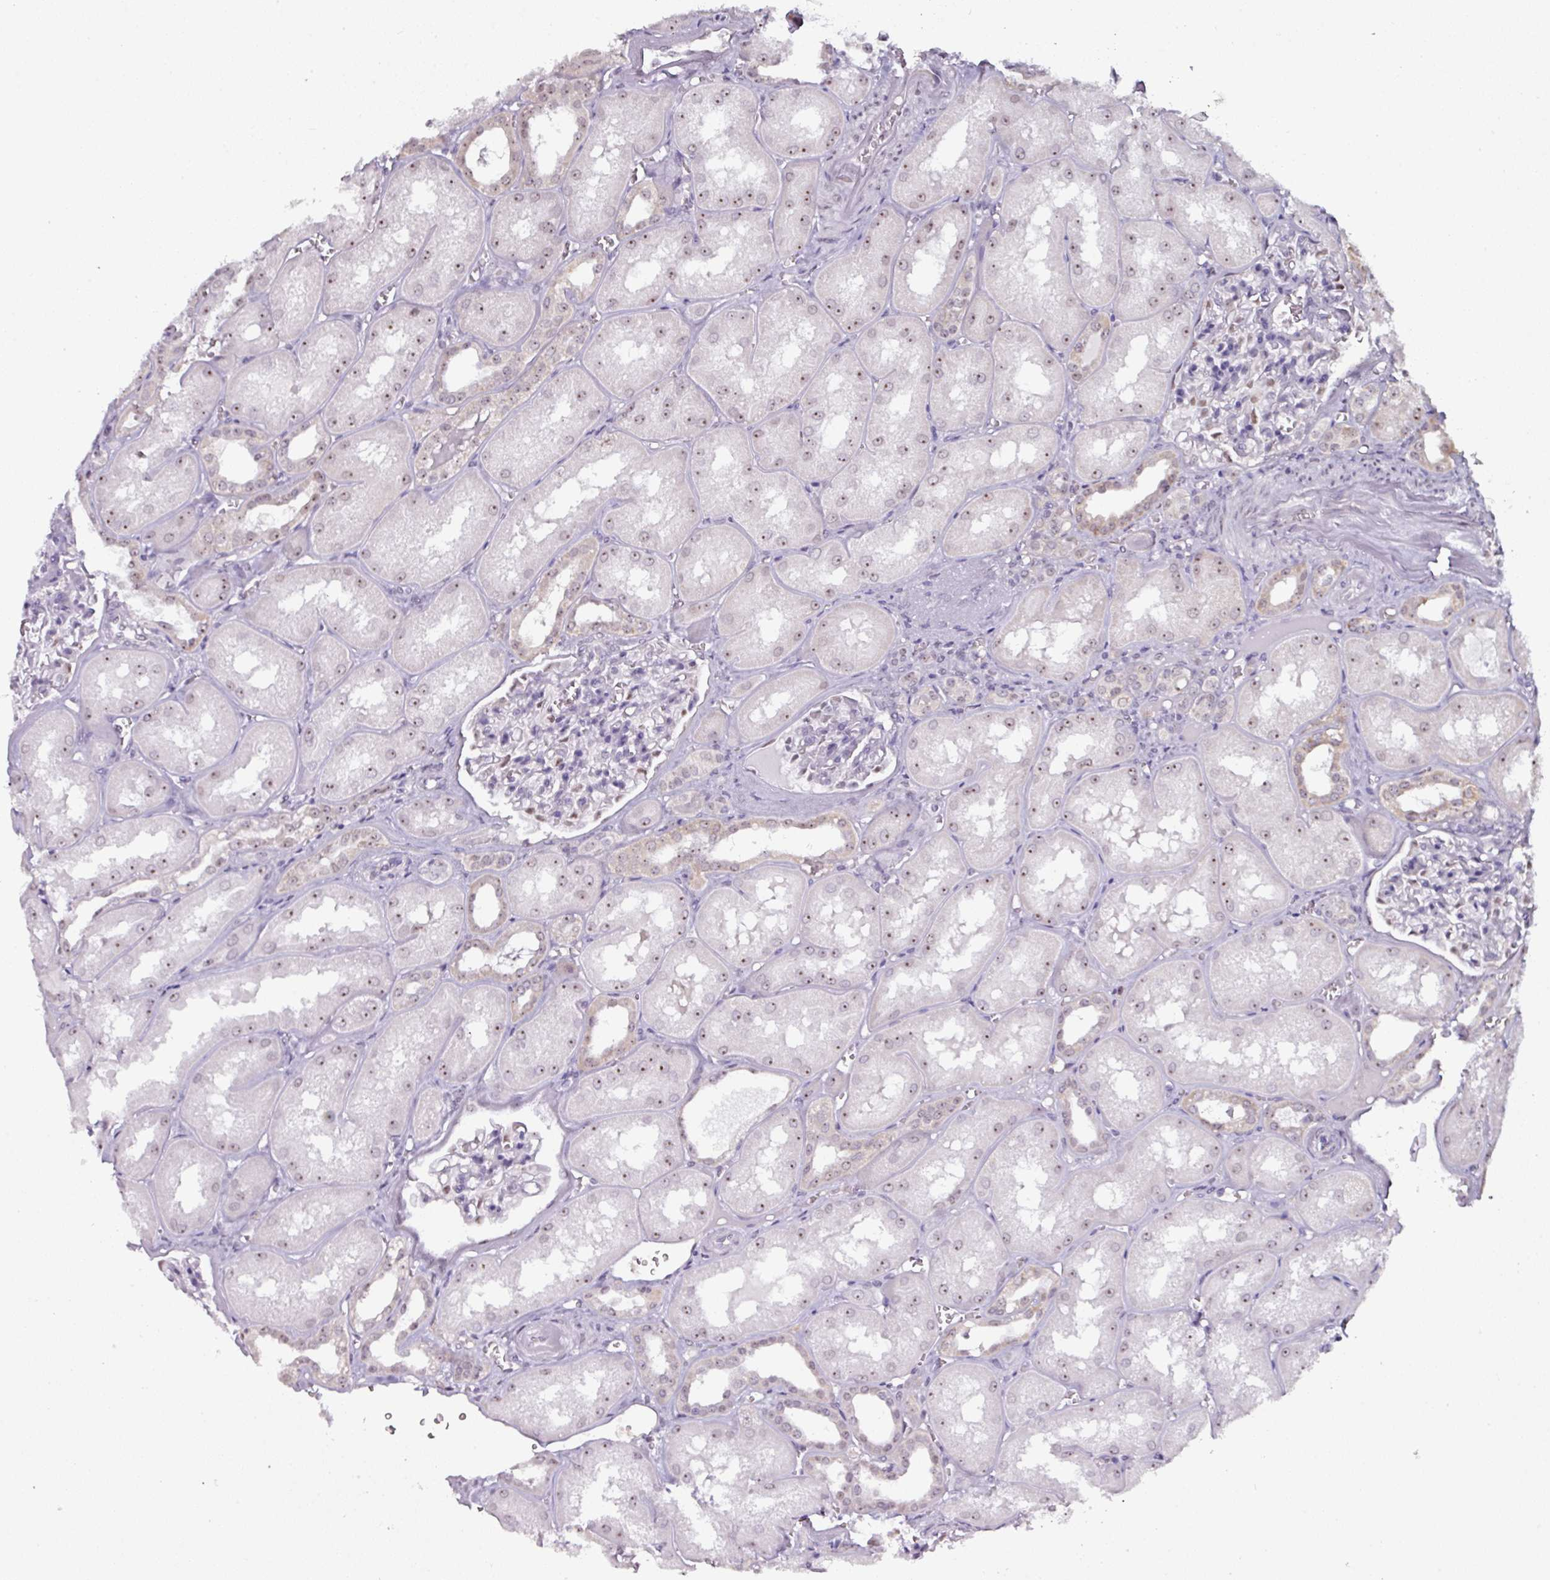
{"staining": {"intensity": "moderate", "quantity": "<25%", "location": "cytoplasmic/membranous,nuclear"}, "tissue": "kidney", "cell_type": "Cells in glomeruli", "image_type": "normal", "snomed": [{"axis": "morphology", "description": "Normal tissue, NOS"}, {"axis": "topography", "description": "Kidney"}], "caption": "A low amount of moderate cytoplasmic/membranous,nuclear positivity is present in about <25% of cells in glomeruli in unremarkable kidney. Immunohistochemistry (ihc) stains the protein in brown and the nuclei are stained blue.", "gene": "NACC2", "patient": {"sex": "male", "age": 61}}